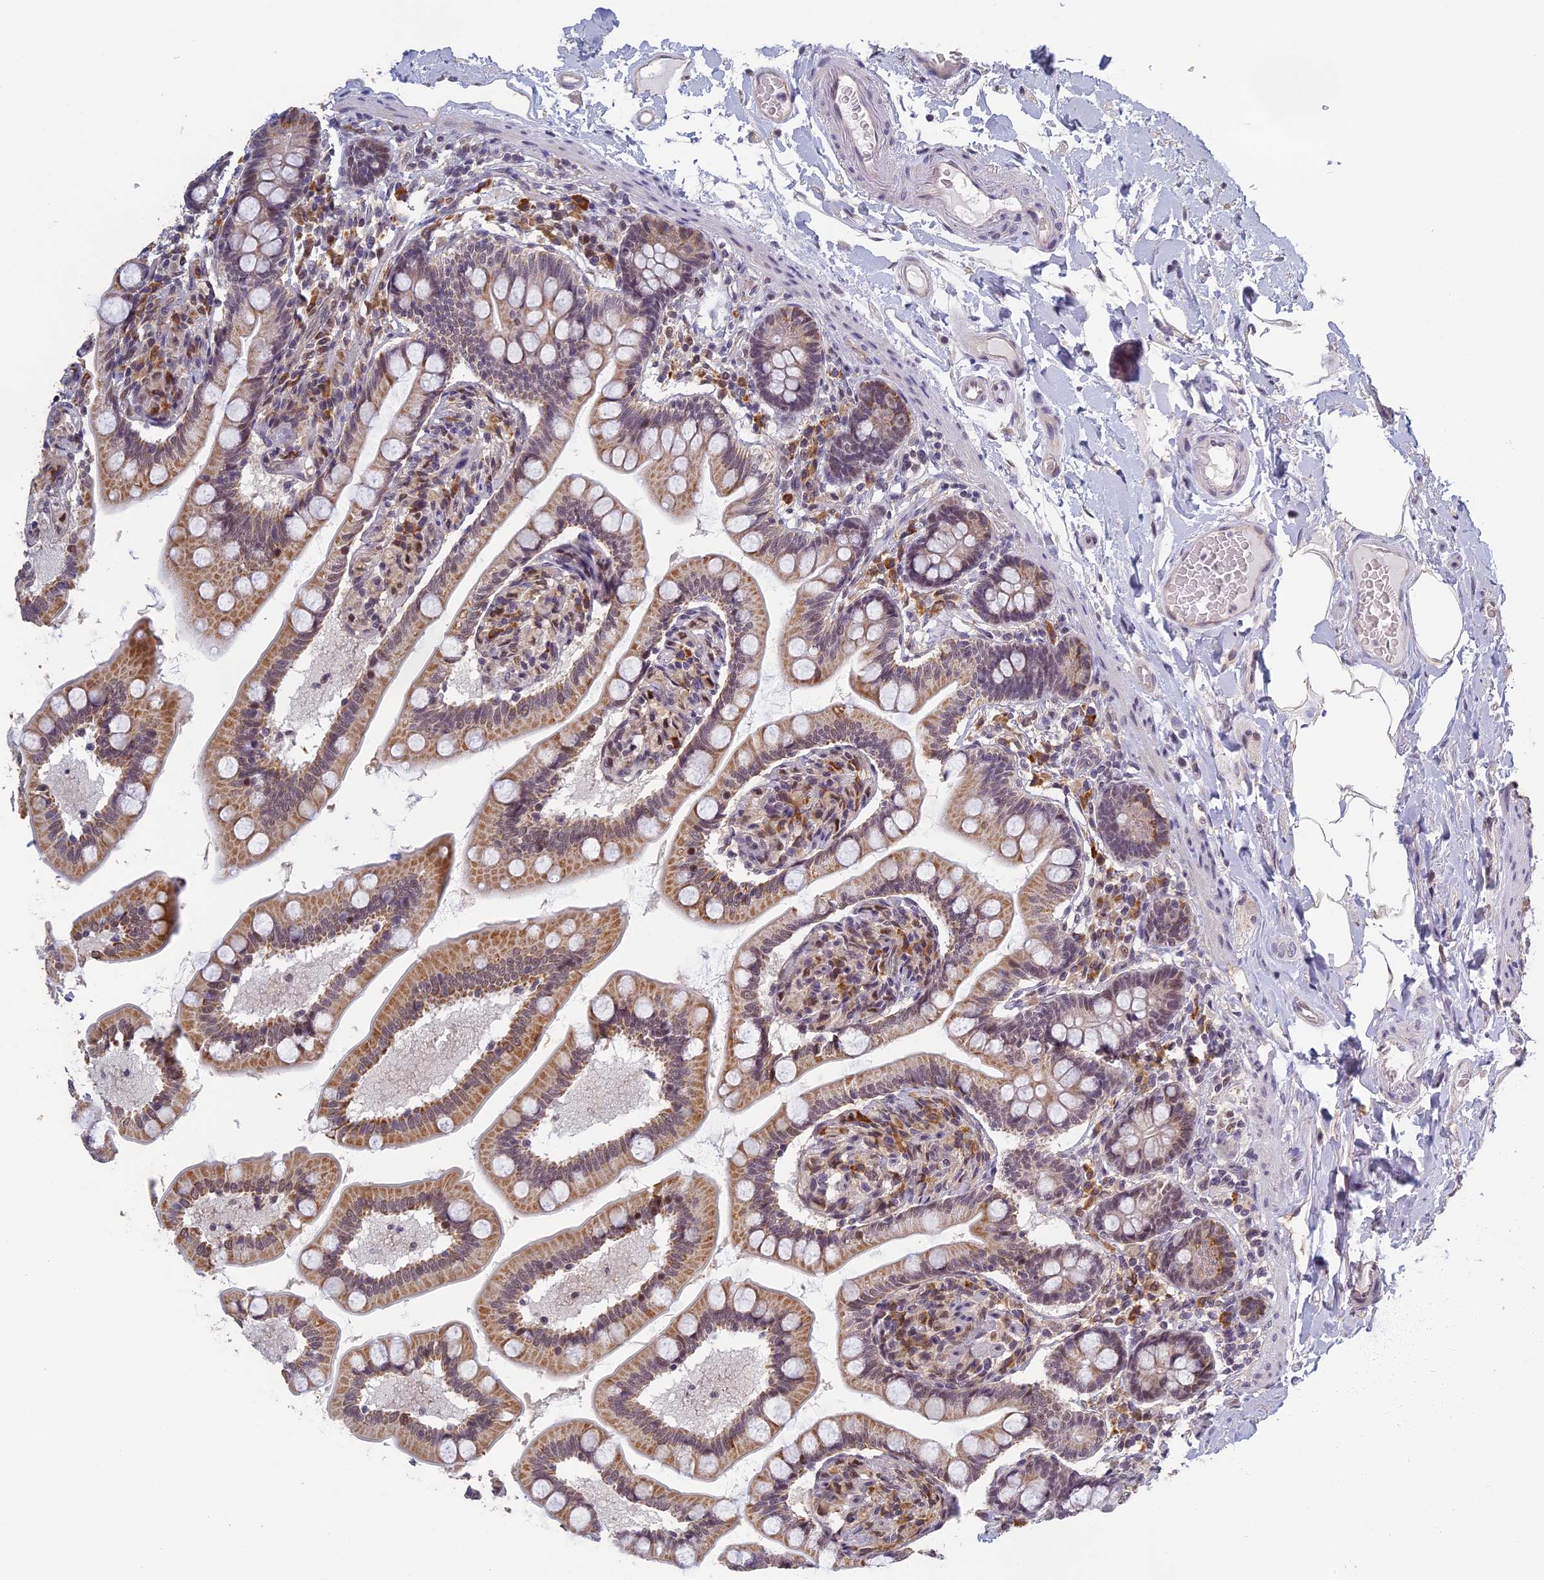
{"staining": {"intensity": "moderate", "quantity": ">75%", "location": "cytoplasmic/membranous,nuclear"}, "tissue": "small intestine", "cell_type": "Glandular cells", "image_type": "normal", "snomed": [{"axis": "morphology", "description": "Normal tissue, NOS"}, {"axis": "topography", "description": "Small intestine"}], "caption": "A photomicrograph showing moderate cytoplasmic/membranous,nuclear positivity in approximately >75% of glandular cells in benign small intestine, as visualized by brown immunohistochemical staining.", "gene": "MORF4L1", "patient": {"sex": "female", "age": 64}}